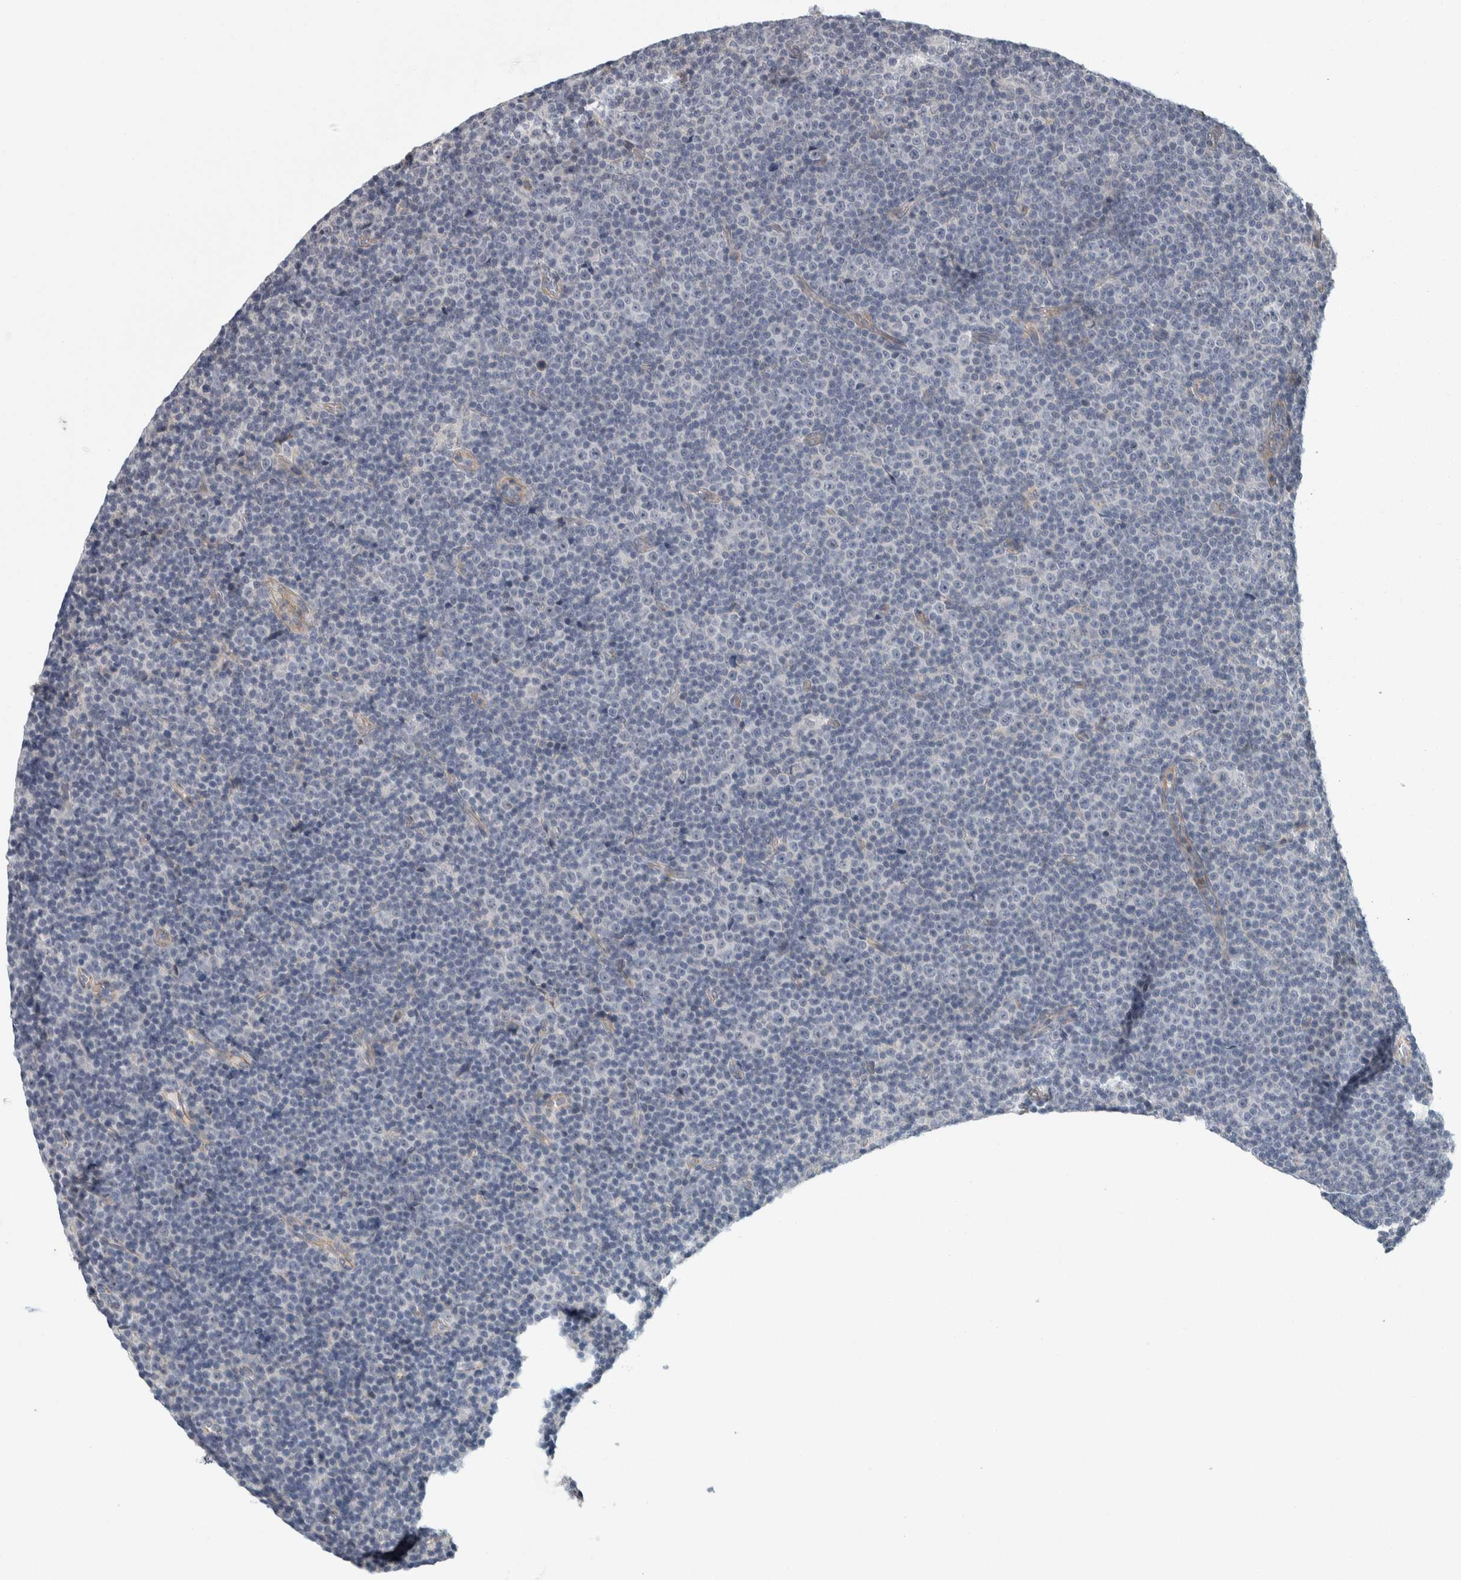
{"staining": {"intensity": "negative", "quantity": "none", "location": "none"}, "tissue": "lymphoma", "cell_type": "Tumor cells", "image_type": "cancer", "snomed": [{"axis": "morphology", "description": "Malignant lymphoma, non-Hodgkin's type, Low grade"}, {"axis": "topography", "description": "Lymph node"}], "caption": "Tumor cells show no significant positivity in low-grade malignant lymphoma, non-Hodgkin's type.", "gene": "KCNJ3", "patient": {"sex": "female", "age": 67}}